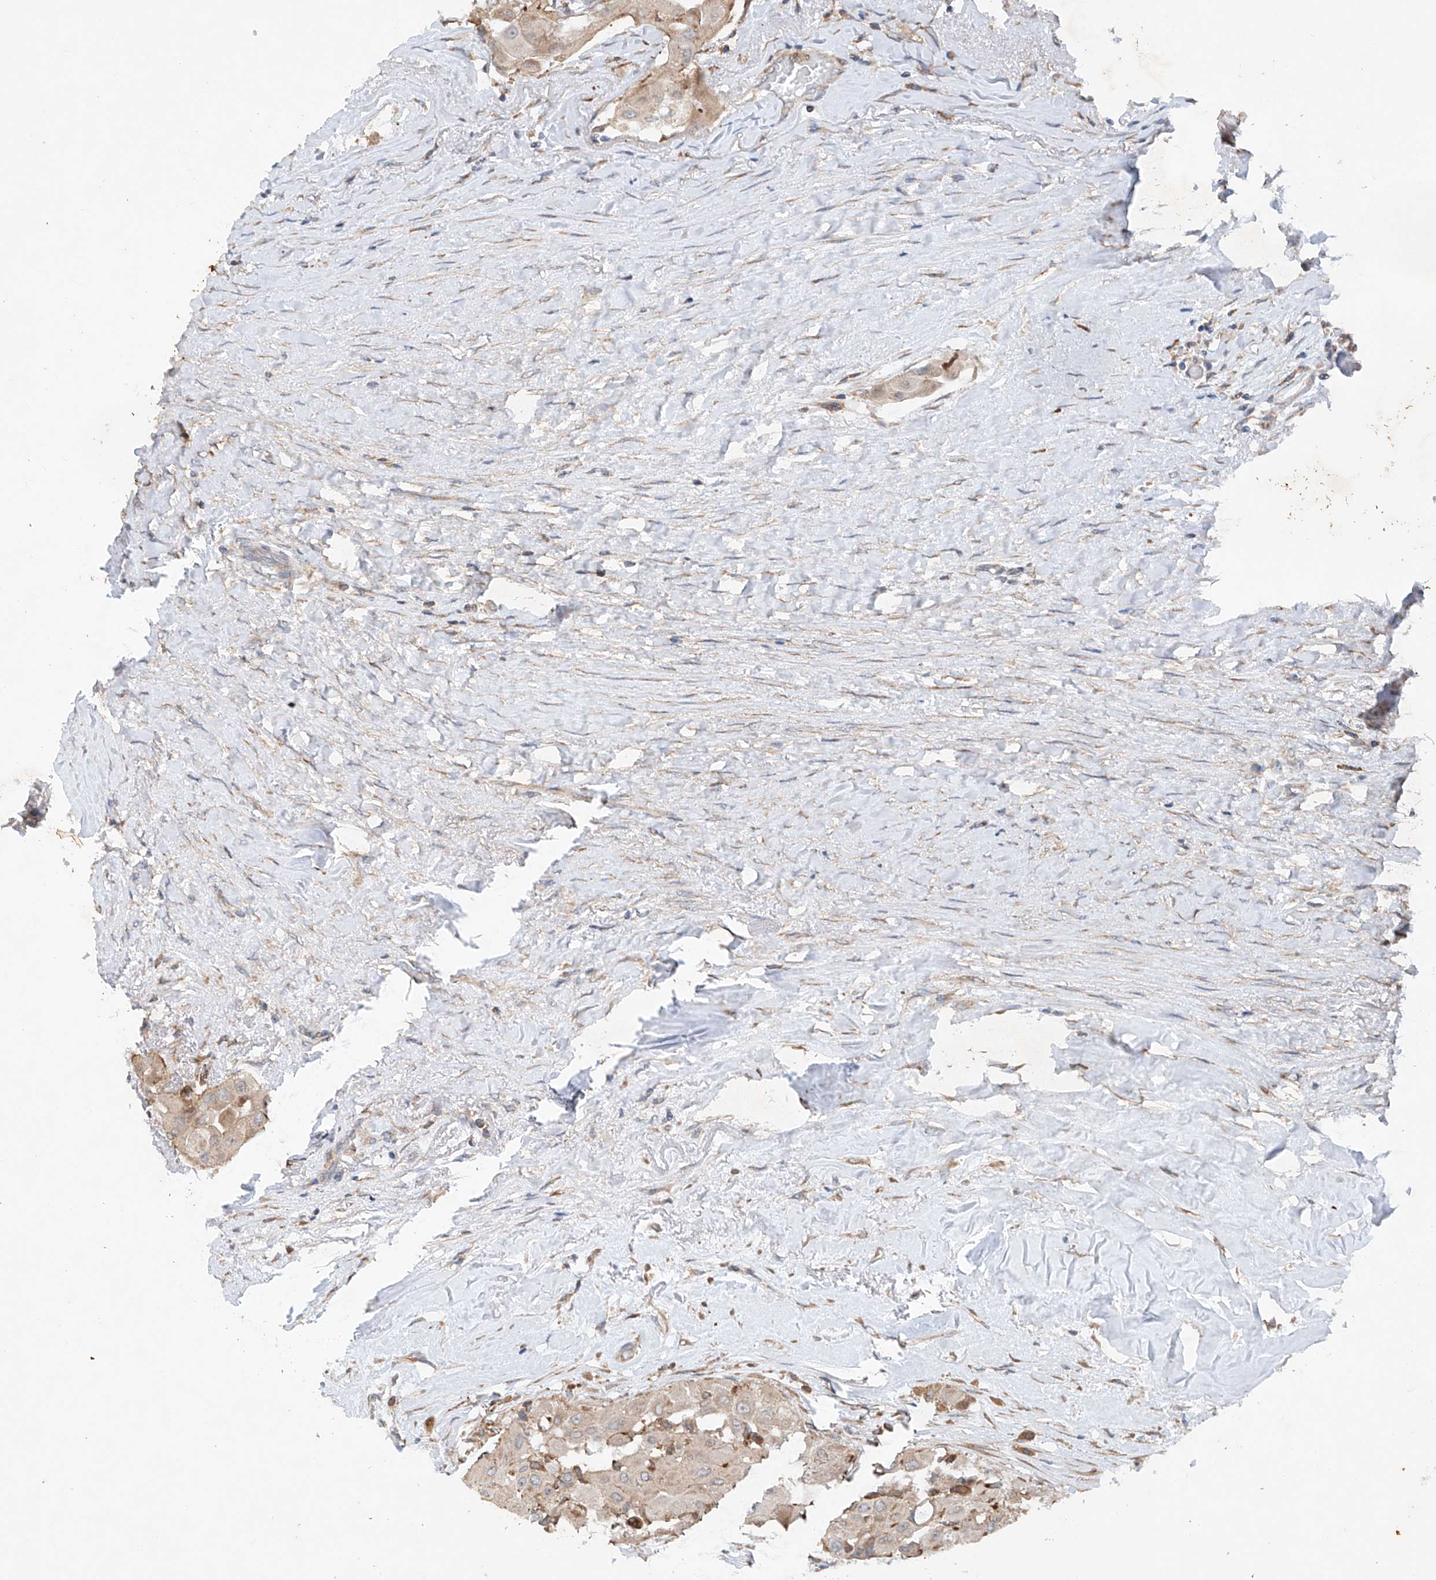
{"staining": {"intensity": "weak", "quantity": ">75%", "location": "cytoplasmic/membranous"}, "tissue": "thyroid cancer", "cell_type": "Tumor cells", "image_type": "cancer", "snomed": [{"axis": "morphology", "description": "Papillary adenocarcinoma, NOS"}, {"axis": "topography", "description": "Thyroid gland"}], "caption": "Immunohistochemistry of papillary adenocarcinoma (thyroid) demonstrates low levels of weak cytoplasmic/membranous expression in about >75% of tumor cells. (Brightfield microscopy of DAB IHC at high magnification).", "gene": "CEP85L", "patient": {"sex": "female", "age": 59}}